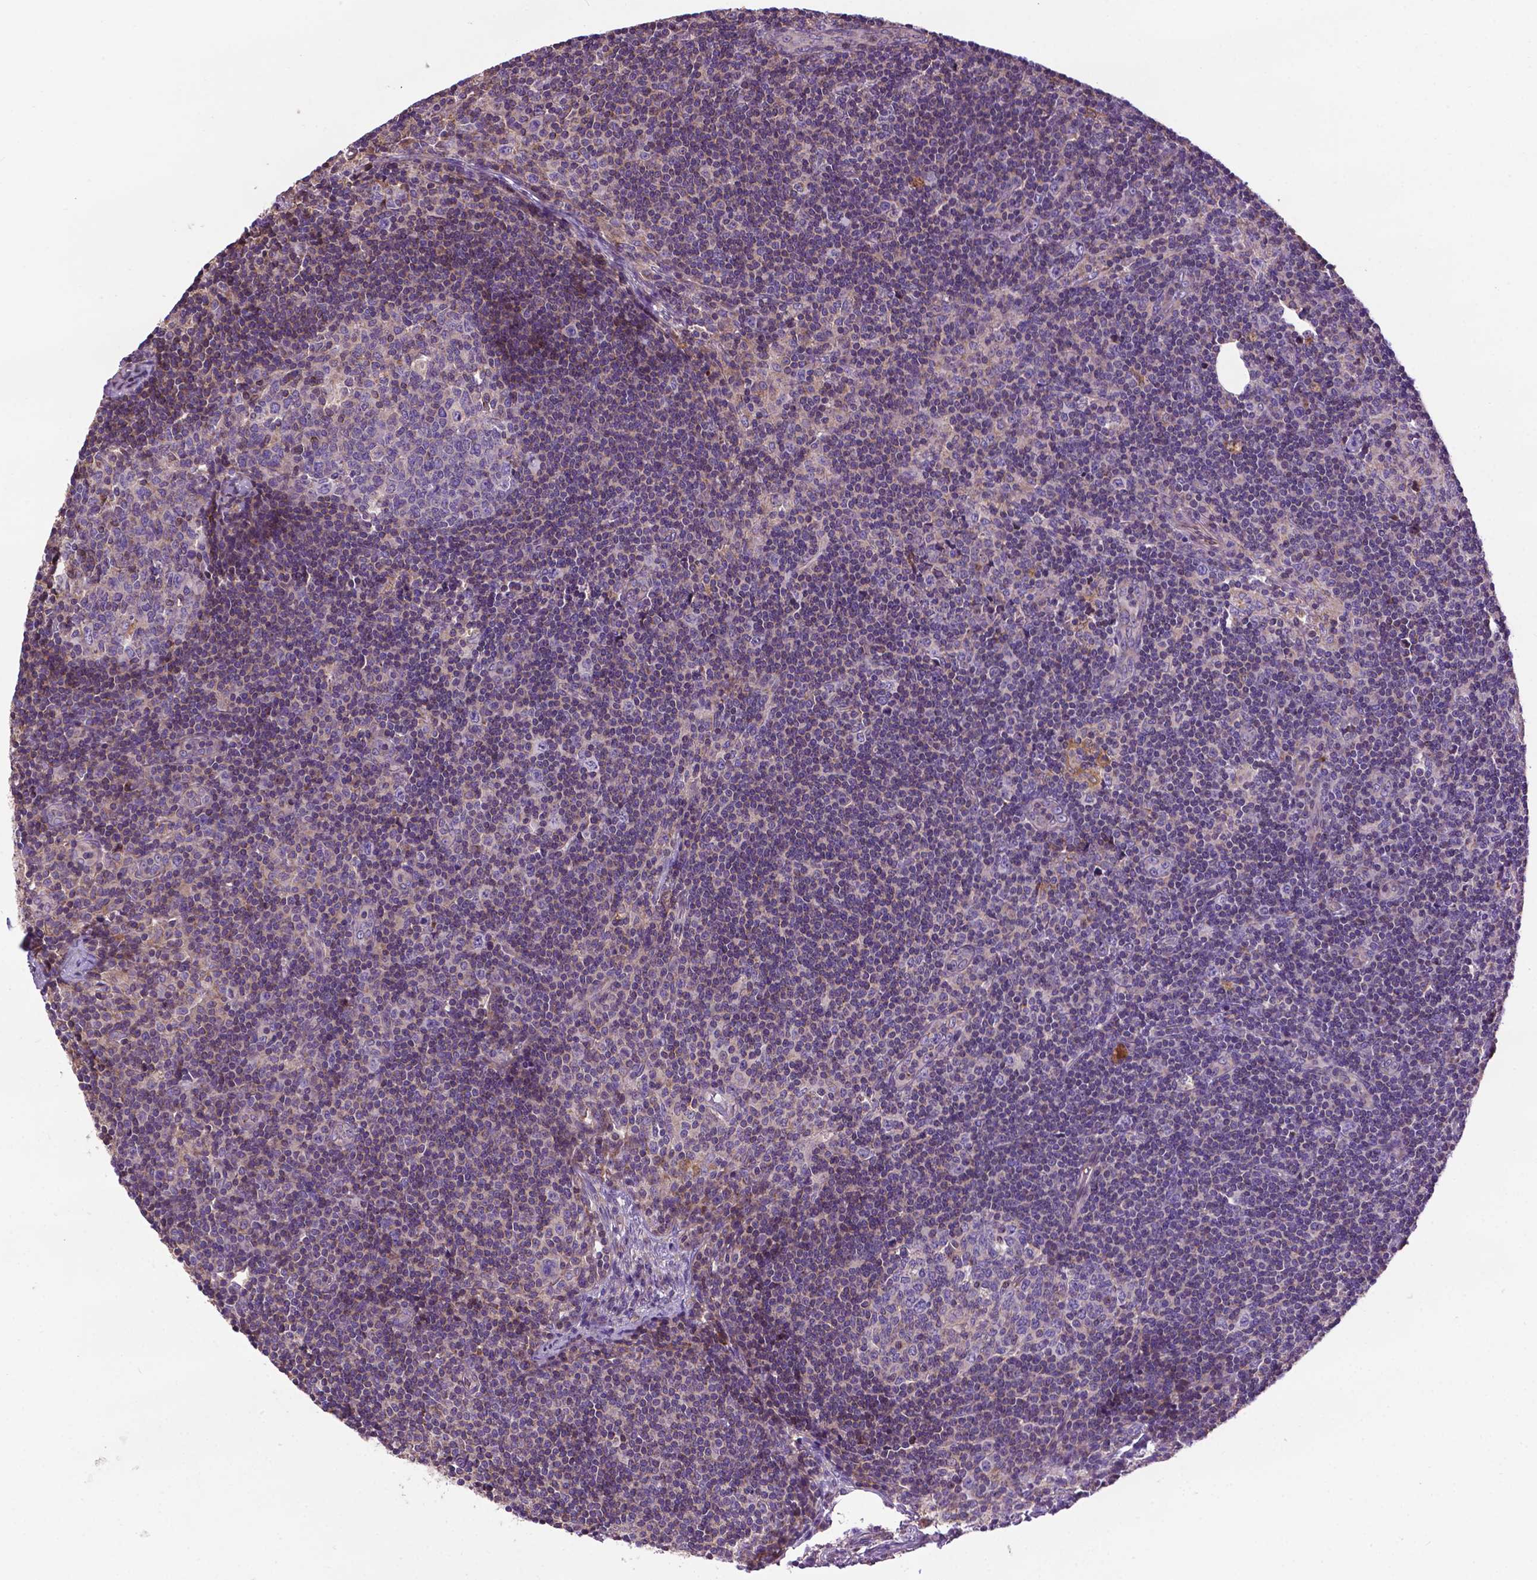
{"staining": {"intensity": "negative", "quantity": "none", "location": "none"}, "tissue": "lymph node", "cell_type": "Germinal center cells", "image_type": "normal", "snomed": [{"axis": "morphology", "description": "Normal tissue, NOS"}, {"axis": "topography", "description": "Lymph node"}], "caption": "Germinal center cells are negative for brown protein staining in benign lymph node. (IHC, brightfield microscopy, high magnification).", "gene": "SPNS2", "patient": {"sex": "female", "age": 41}}